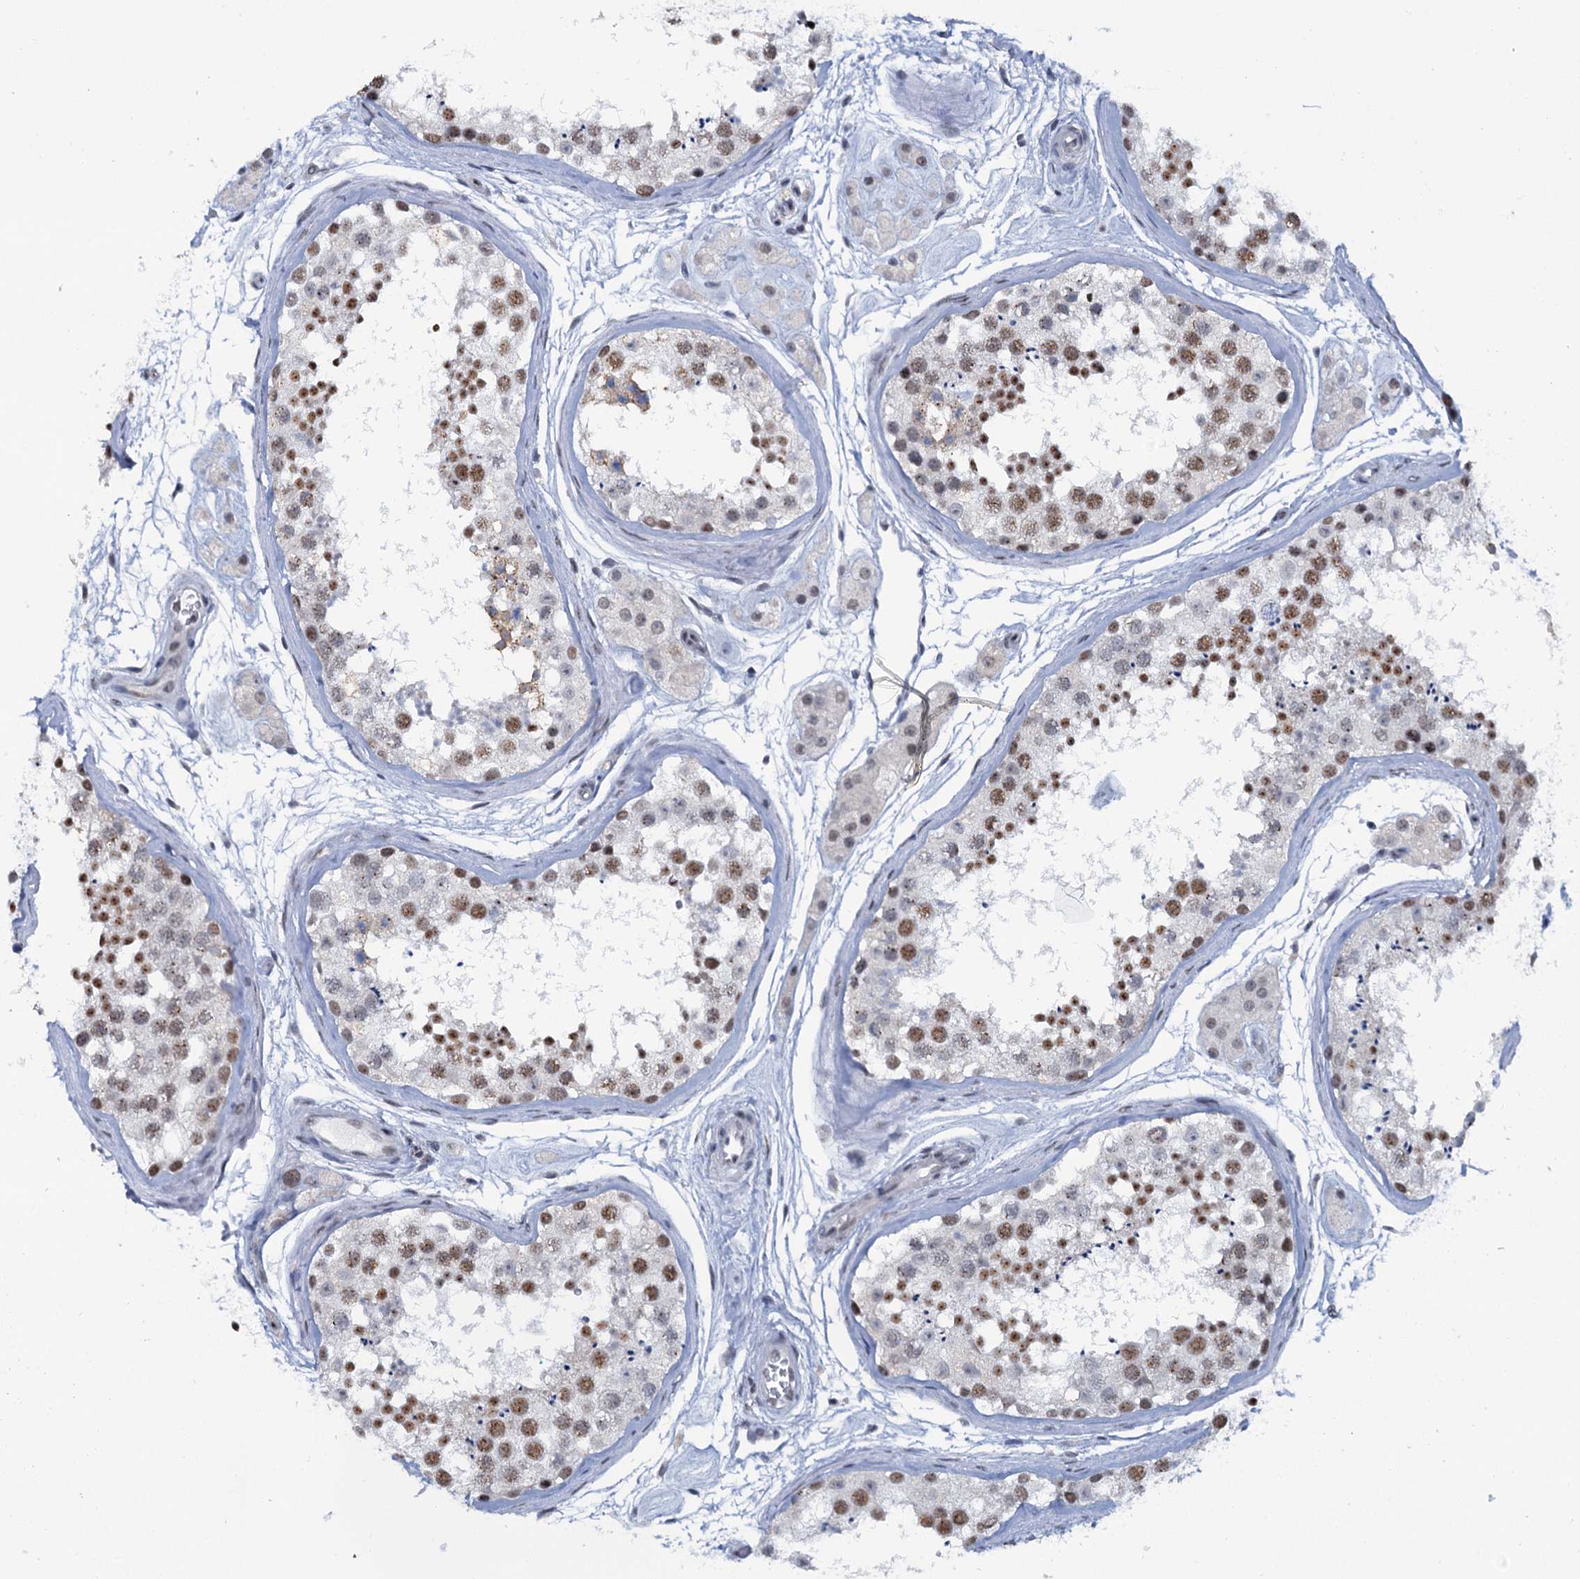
{"staining": {"intensity": "moderate", "quantity": ">75%", "location": "nuclear"}, "tissue": "testis", "cell_type": "Cells in seminiferous ducts", "image_type": "normal", "snomed": [{"axis": "morphology", "description": "Normal tissue, NOS"}, {"axis": "topography", "description": "Testis"}], "caption": "Immunohistochemical staining of normal human testis demonstrates >75% levels of moderate nuclear protein positivity in about >75% of cells in seminiferous ducts. (brown staining indicates protein expression, while blue staining denotes nuclei).", "gene": "SREK1", "patient": {"sex": "male", "age": 56}}